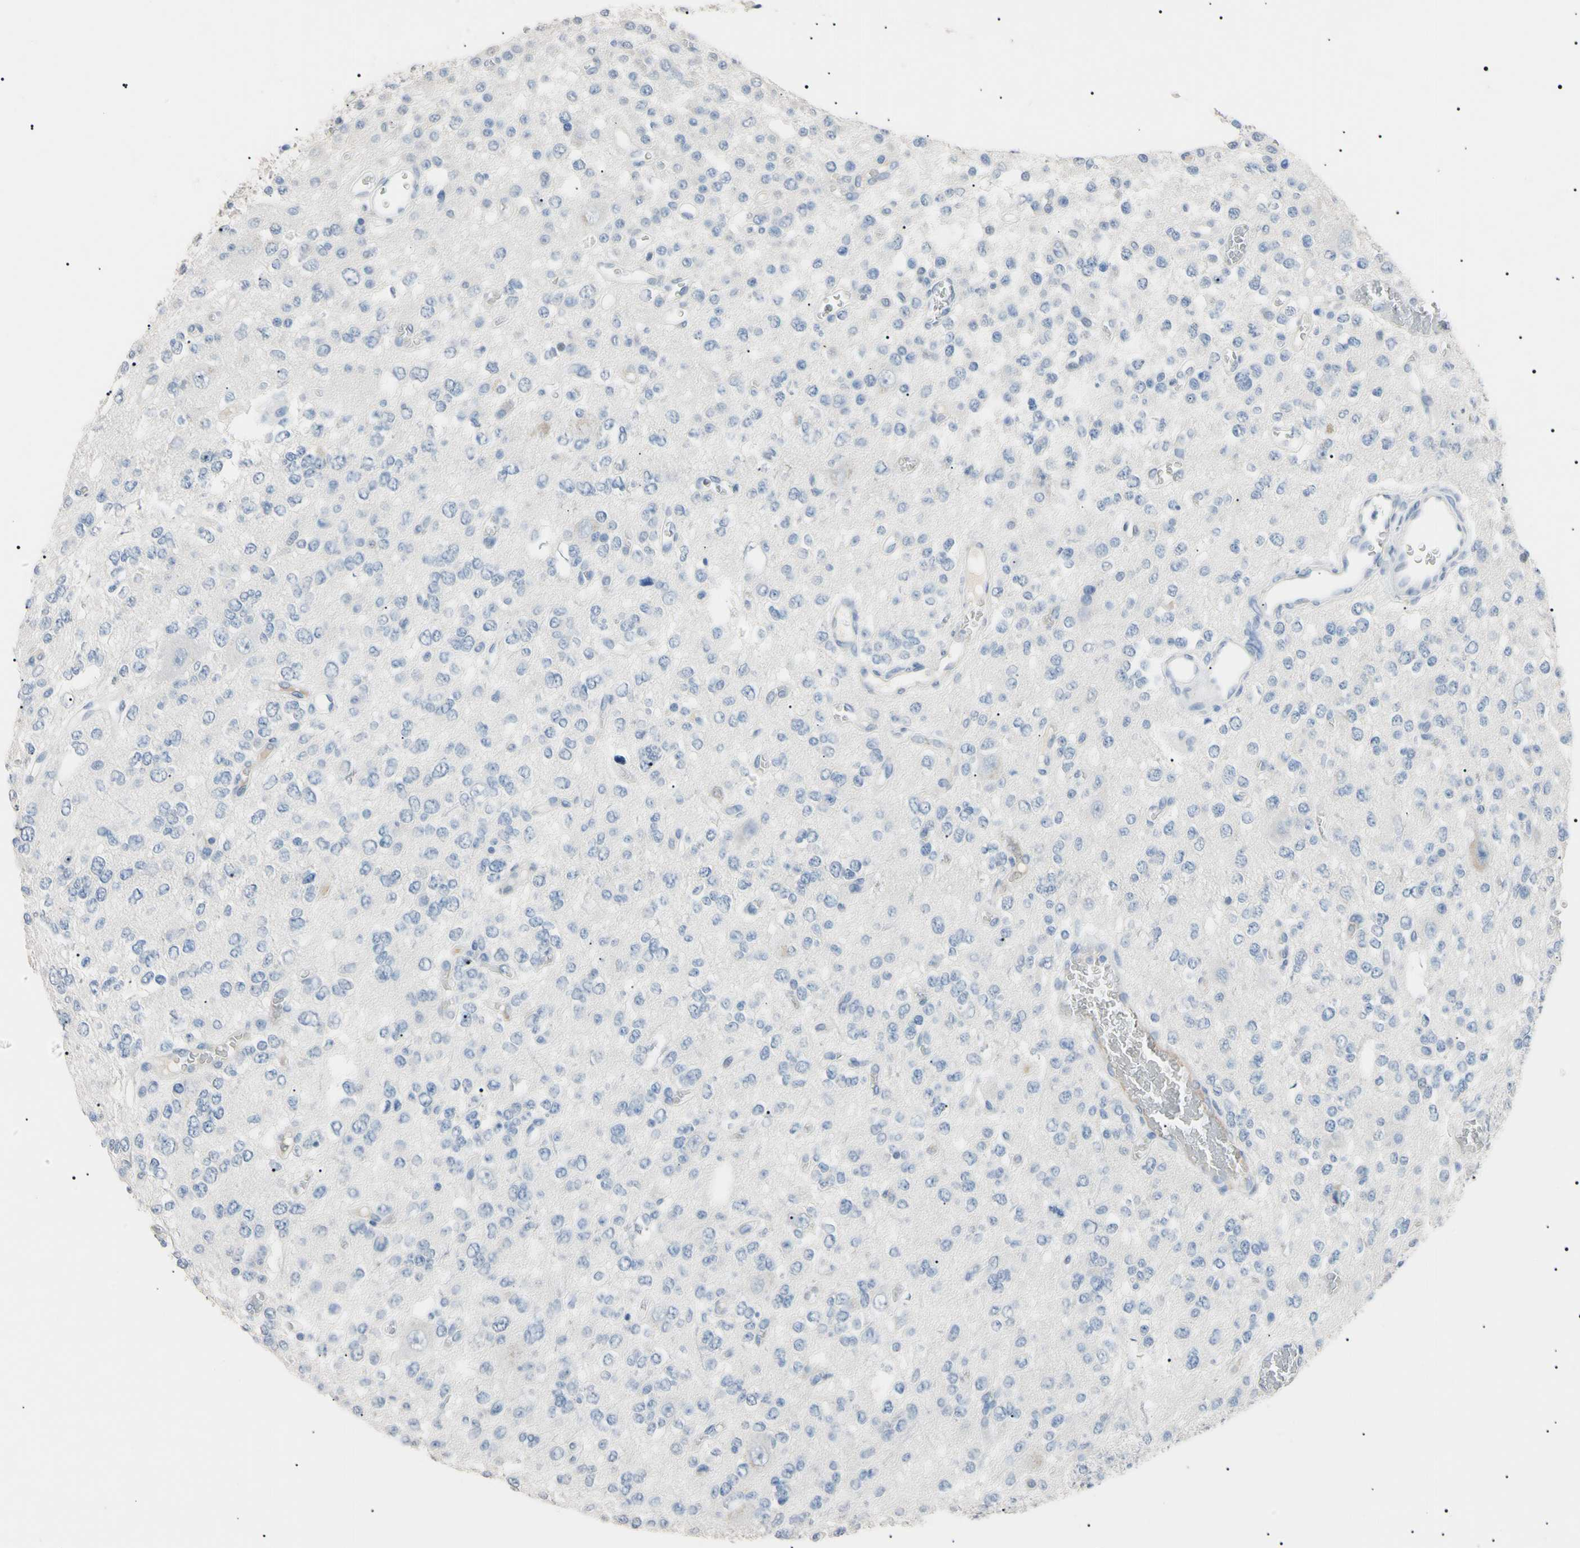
{"staining": {"intensity": "negative", "quantity": "none", "location": "none"}, "tissue": "glioma", "cell_type": "Tumor cells", "image_type": "cancer", "snomed": [{"axis": "morphology", "description": "Glioma, malignant, Low grade"}, {"axis": "topography", "description": "Brain"}], "caption": "Glioma stained for a protein using IHC shows no staining tumor cells.", "gene": "CGB3", "patient": {"sex": "male", "age": 38}}